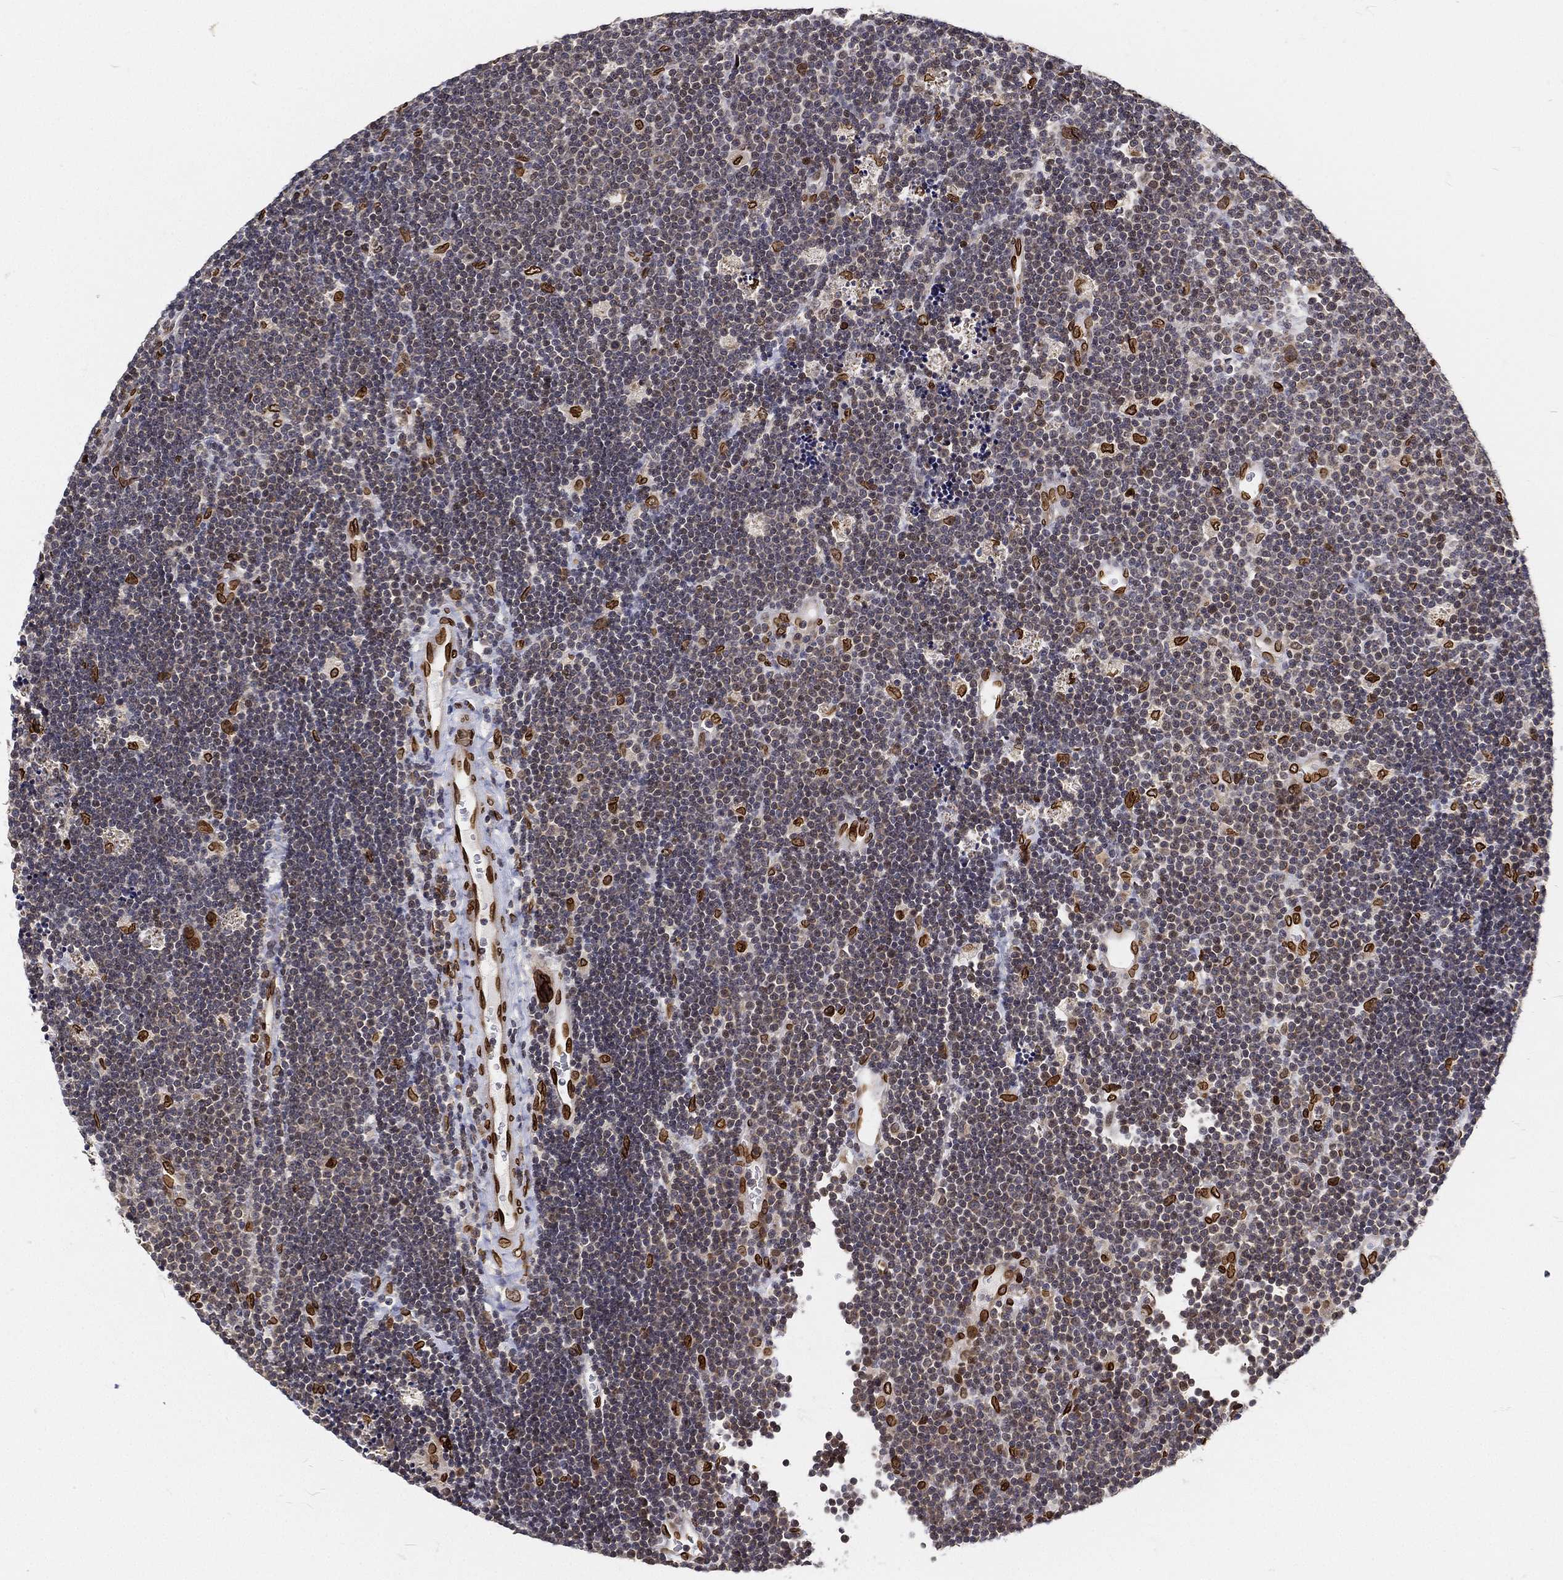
{"staining": {"intensity": "strong", "quantity": "<25%", "location": "cytoplasmic/membranous,nuclear"}, "tissue": "lymphoma", "cell_type": "Tumor cells", "image_type": "cancer", "snomed": [{"axis": "morphology", "description": "Malignant lymphoma, non-Hodgkin's type, Low grade"}, {"axis": "topography", "description": "Brain"}], "caption": "Immunohistochemistry (IHC) (DAB (3,3'-diaminobenzidine)) staining of human lymphoma reveals strong cytoplasmic/membranous and nuclear protein positivity in approximately <25% of tumor cells.", "gene": "PALB2", "patient": {"sex": "female", "age": 66}}